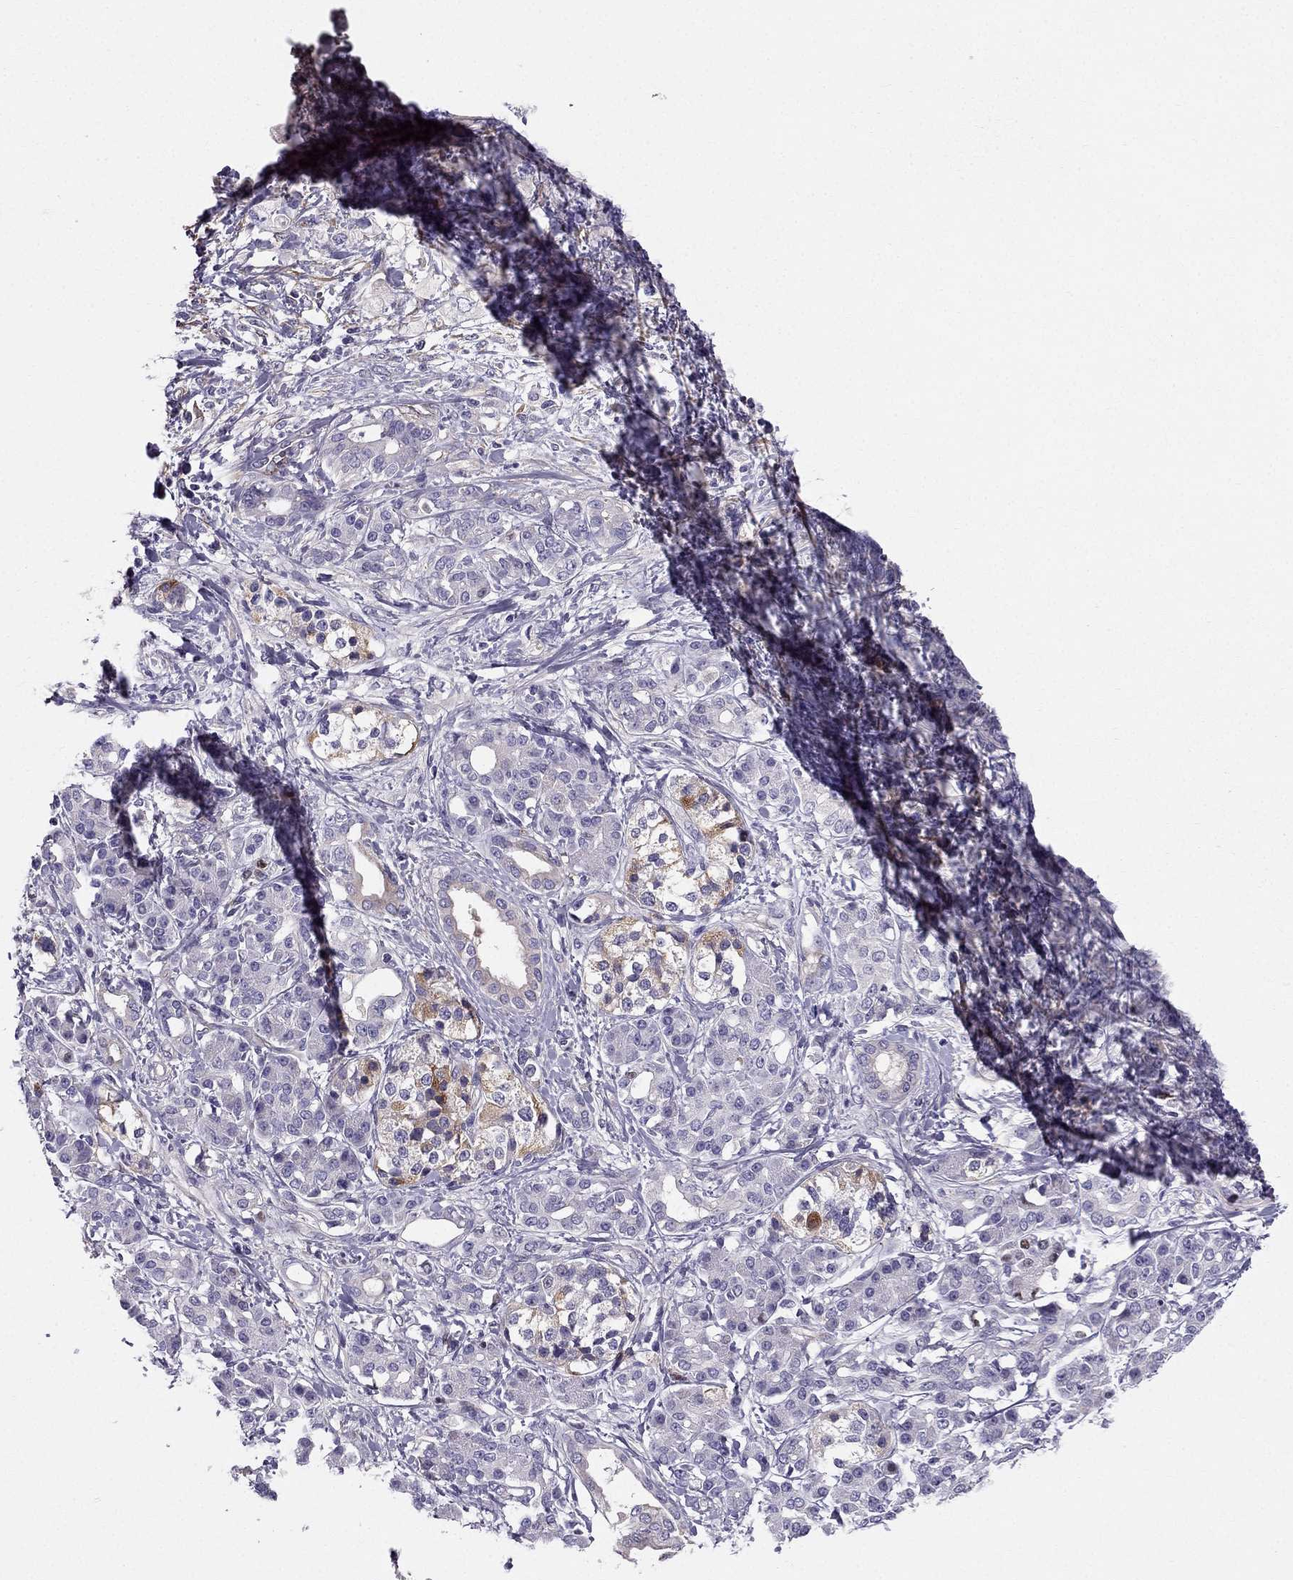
{"staining": {"intensity": "negative", "quantity": "none", "location": "none"}, "tissue": "pancreatic cancer", "cell_type": "Tumor cells", "image_type": "cancer", "snomed": [{"axis": "morphology", "description": "Adenocarcinoma, NOS"}, {"axis": "topography", "description": "Pancreas"}], "caption": "Tumor cells are negative for brown protein staining in pancreatic adenocarcinoma.", "gene": "SYT5", "patient": {"sex": "female", "age": 56}}